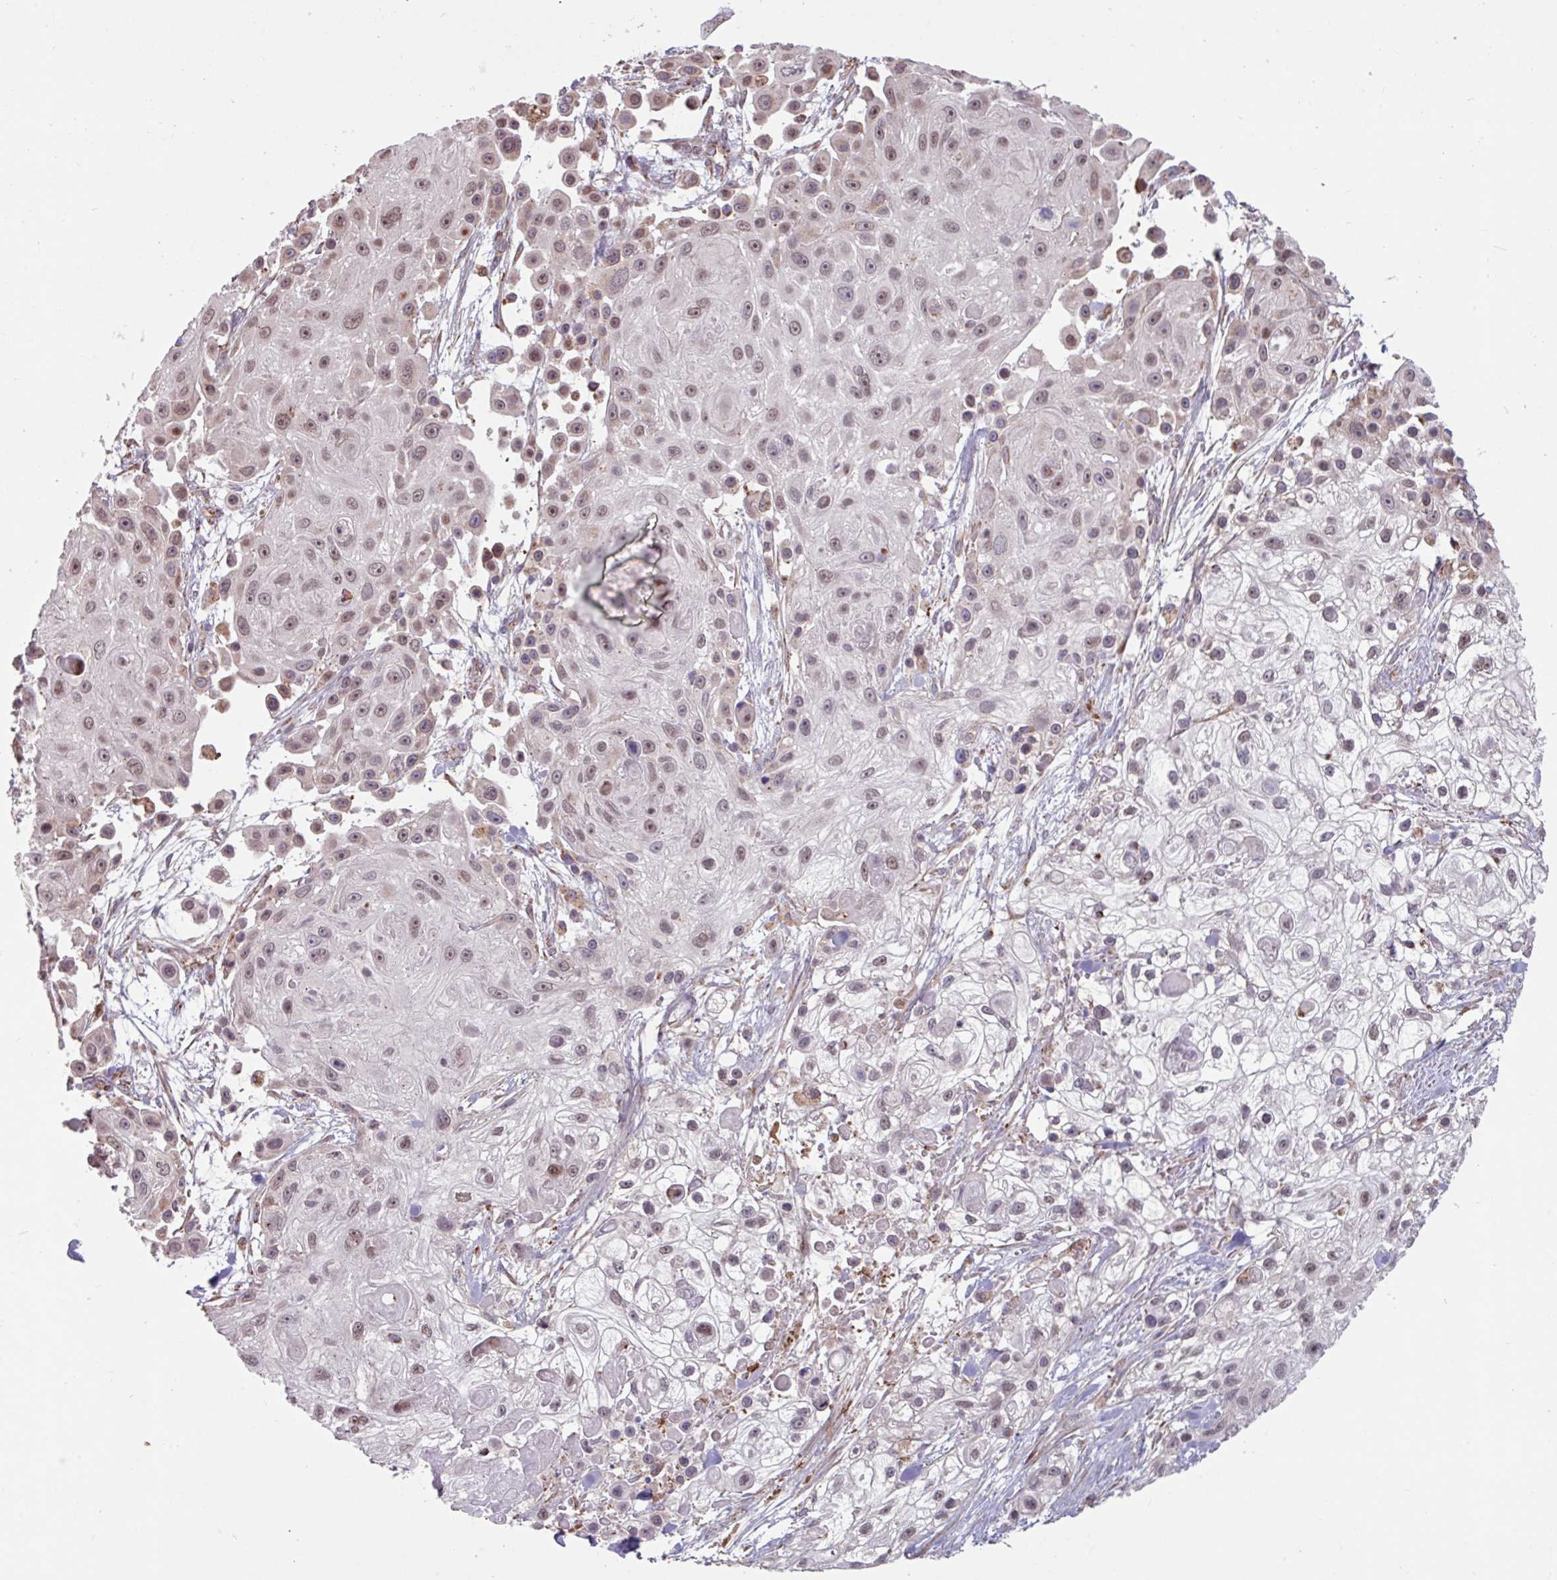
{"staining": {"intensity": "weak", "quantity": "25%-75%", "location": "cytoplasmic/membranous,nuclear"}, "tissue": "skin cancer", "cell_type": "Tumor cells", "image_type": "cancer", "snomed": [{"axis": "morphology", "description": "Squamous cell carcinoma, NOS"}, {"axis": "topography", "description": "Skin"}], "caption": "There is low levels of weak cytoplasmic/membranous and nuclear positivity in tumor cells of skin cancer, as demonstrated by immunohistochemical staining (brown color).", "gene": "COX7C", "patient": {"sex": "male", "age": 67}}